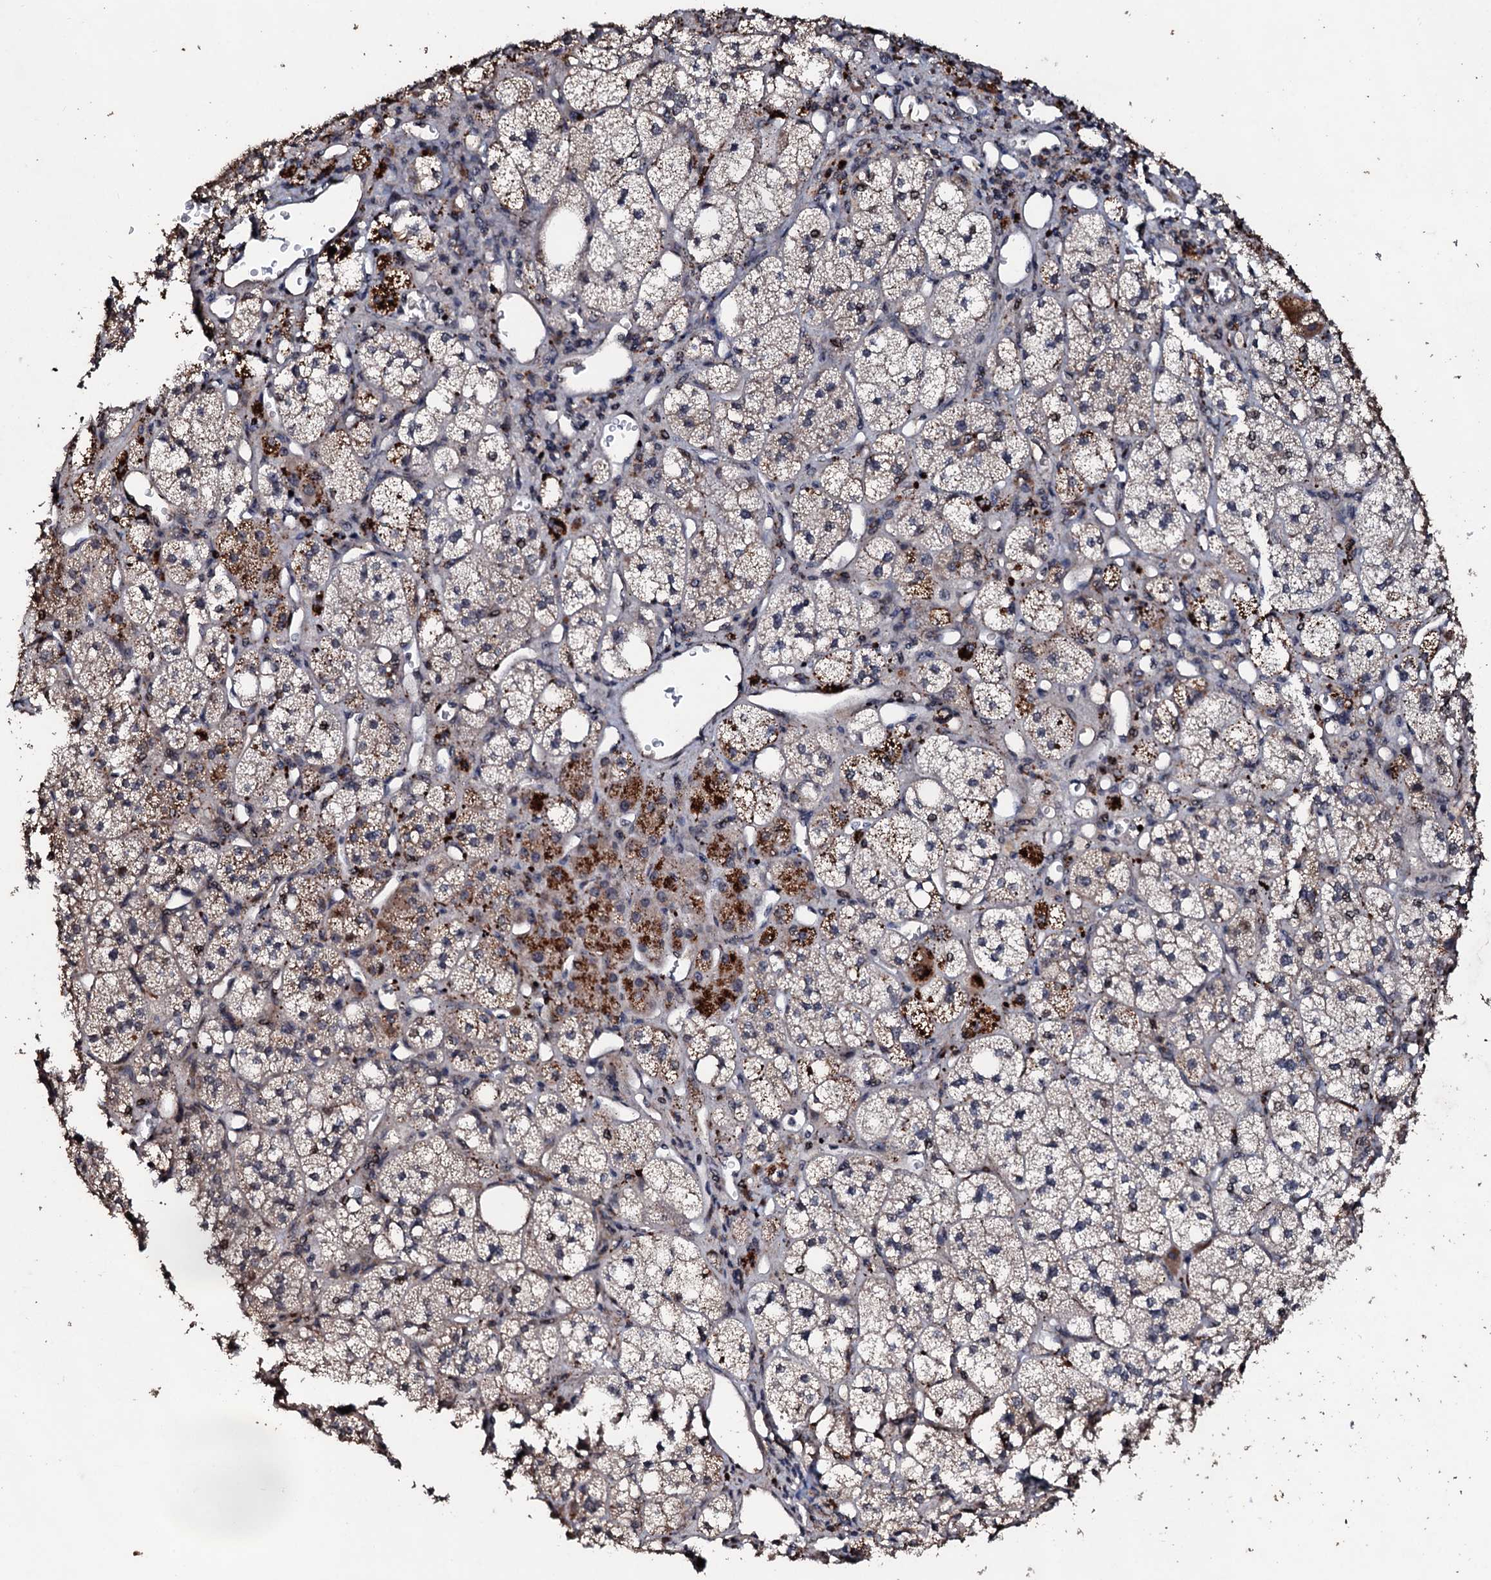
{"staining": {"intensity": "strong", "quantity": "25%-75%", "location": "cytoplasmic/membranous,nuclear"}, "tissue": "adrenal gland", "cell_type": "Glandular cells", "image_type": "normal", "snomed": [{"axis": "morphology", "description": "Normal tissue, NOS"}, {"axis": "topography", "description": "Adrenal gland"}], "caption": "Strong cytoplasmic/membranous,nuclear positivity for a protein is appreciated in about 25%-75% of glandular cells of benign adrenal gland using immunohistochemistry.", "gene": "SUPT7L", "patient": {"sex": "male", "age": 61}}